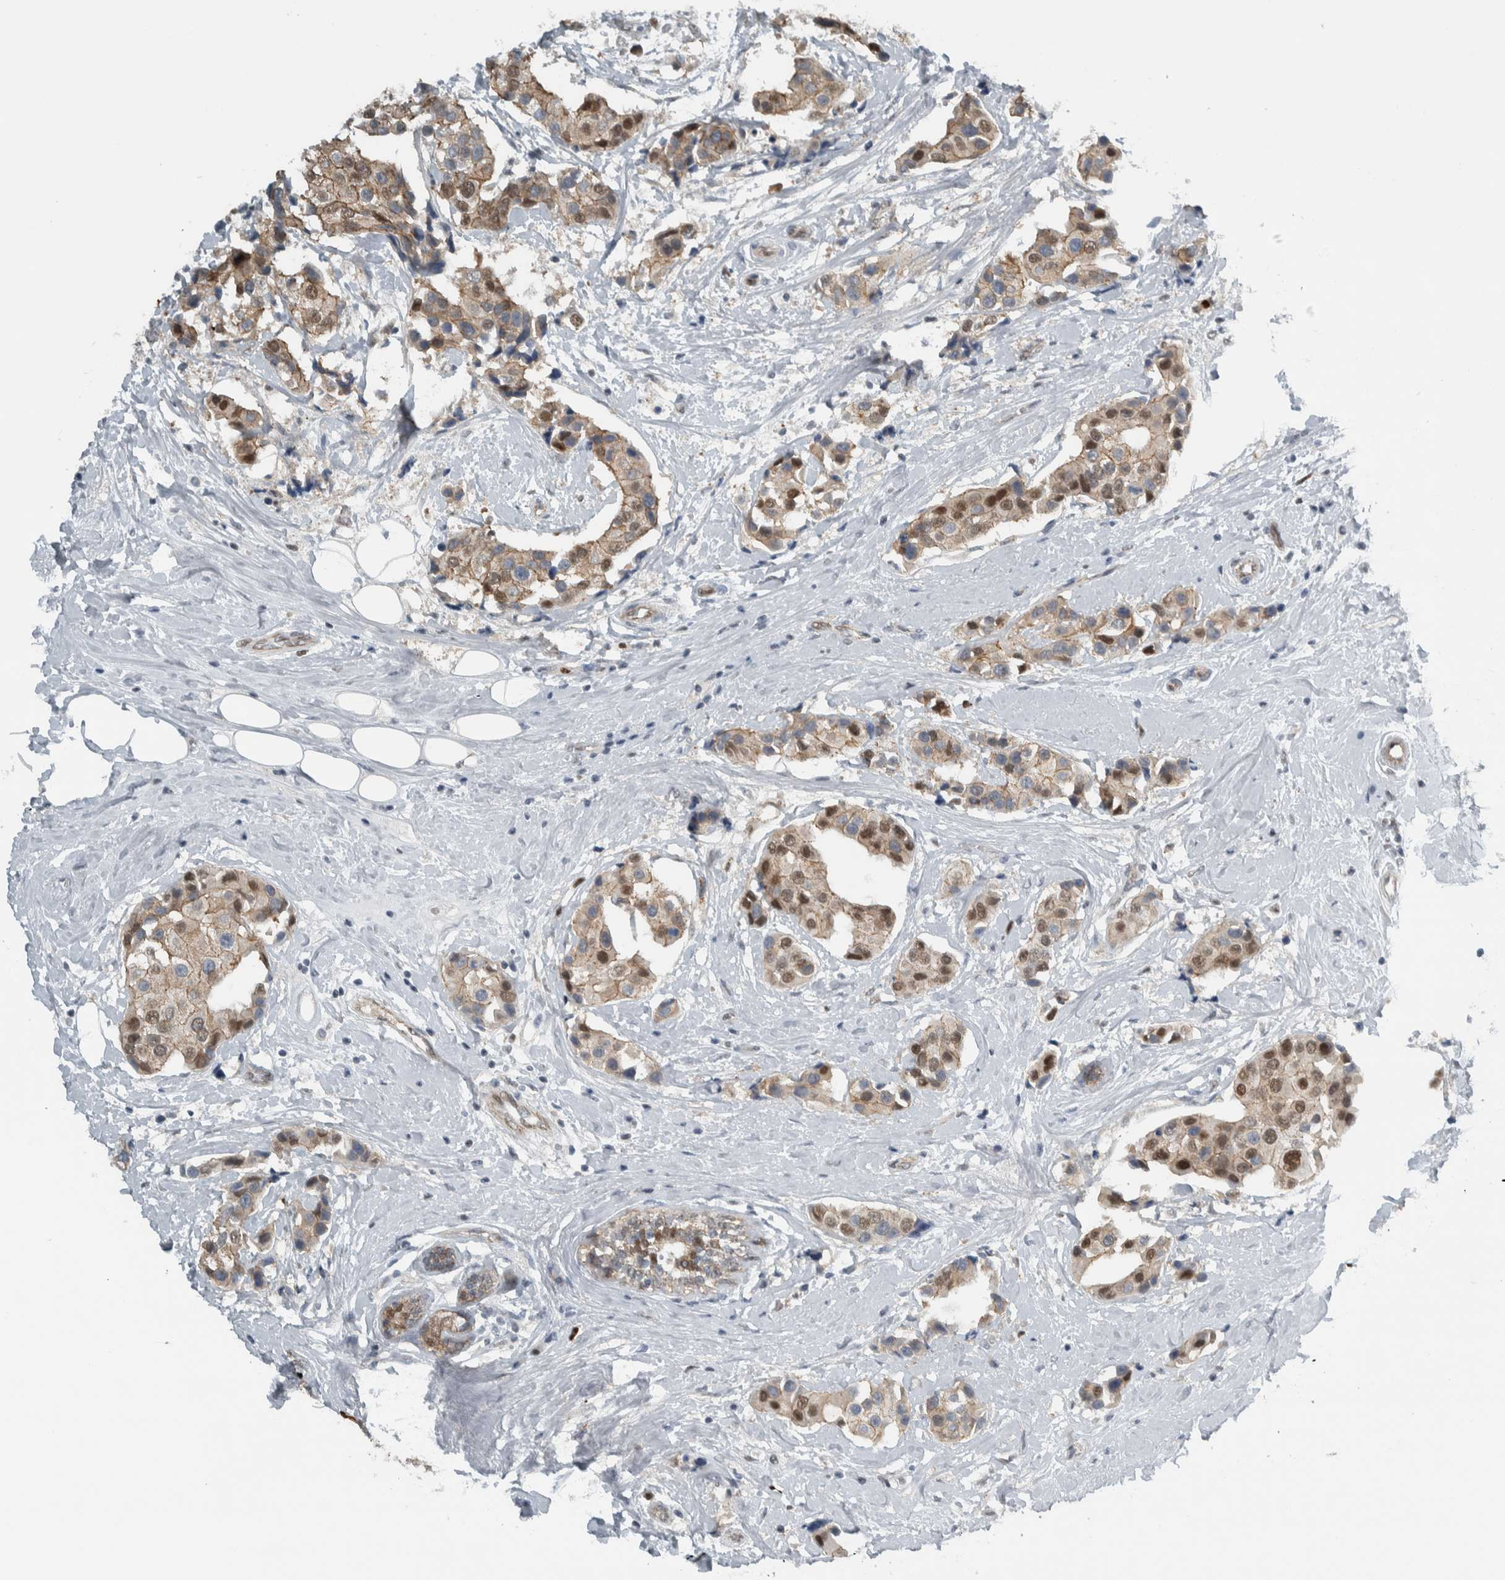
{"staining": {"intensity": "moderate", "quantity": ">75%", "location": "cytoplasmic/membranous,nuclear"}, "tissue": "breast cancer", "cell_type": "Tumor cells", "image_type": "cancer", "snomed": [{"axis": "morphology", "description": "Normal tissue, NOS"}, {"axis": "morphology", "description": "Duct carcinoma"}, {"axis": "topography", "description": "Breast"}], "caption": "High-magnification brightfield microscopy of invasive ductal carcinoma (breast) stained with DAB (brown) and counterstained with hematoxylin (blue). tumor cells exhibit moderate cytoplasmic/membranous and nuclear expression is appreciated in approximately>75% of cells.", "gene": "ADPRM", "patient": {"sex": "female", "age": 39}}